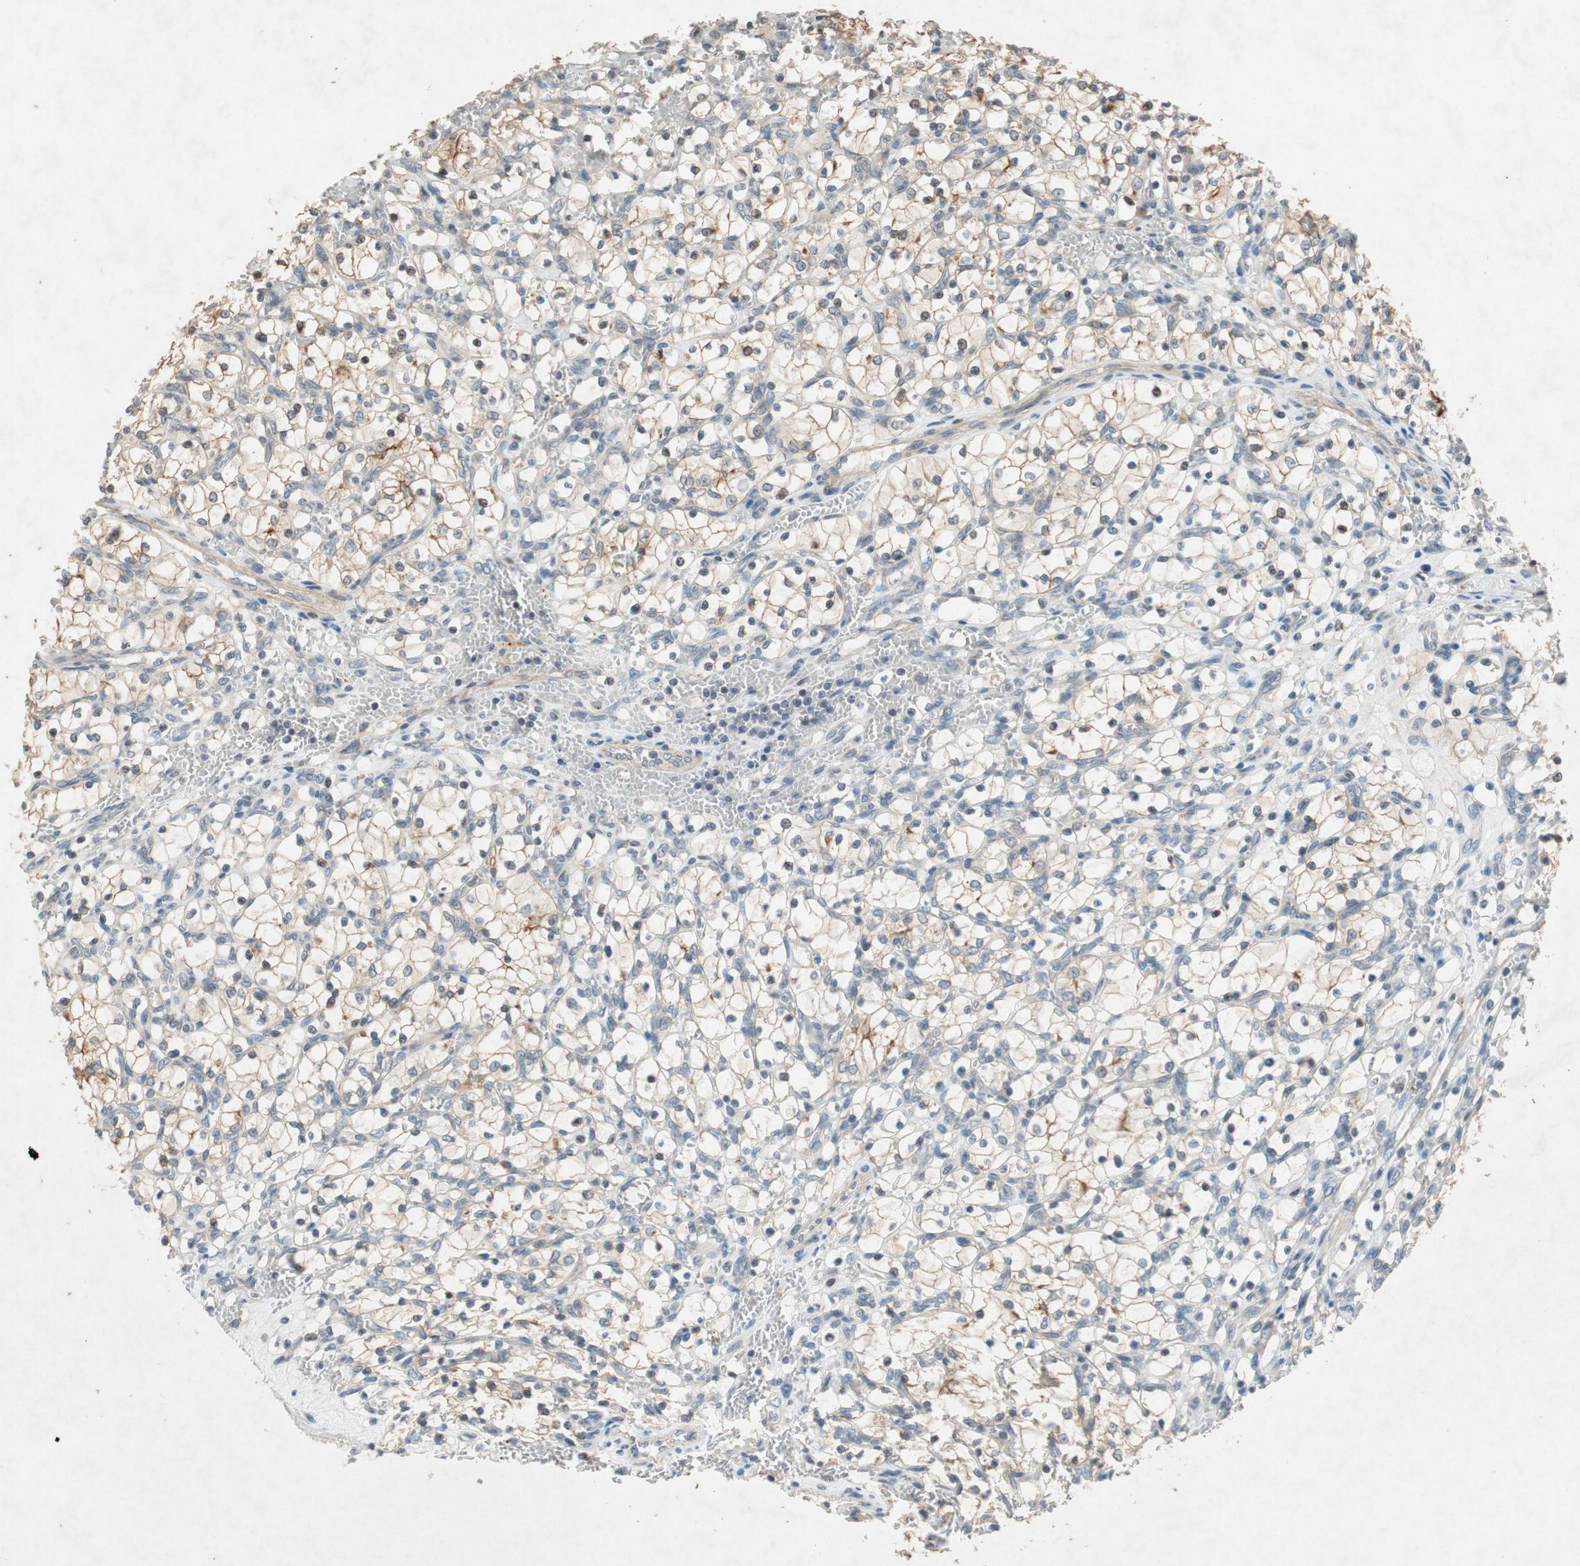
{"staining": {"intensity": "moderate", "quantity": ">75%", "location": "cytoplasmic/membranous"}, "tissue": "renal cancer", "cell_type": "Tumor cells", "image_type": "cancer", "snomed": [{"axis": "morphology", "description": "Adenocarcinoma, NOS"}, {"axis": "topography", "description": "Kidney"}], "caption": "Immunohistochemical staining of renal cancer reveals medium levels of moderate cytoplasmic/membranous positivity in approximately >75% of tumor cells. The protein is shown in brown color, while the nuclei are stained blue.", "gene": "ATP2C1", "patient": {"sex": "female", "age": 69}}